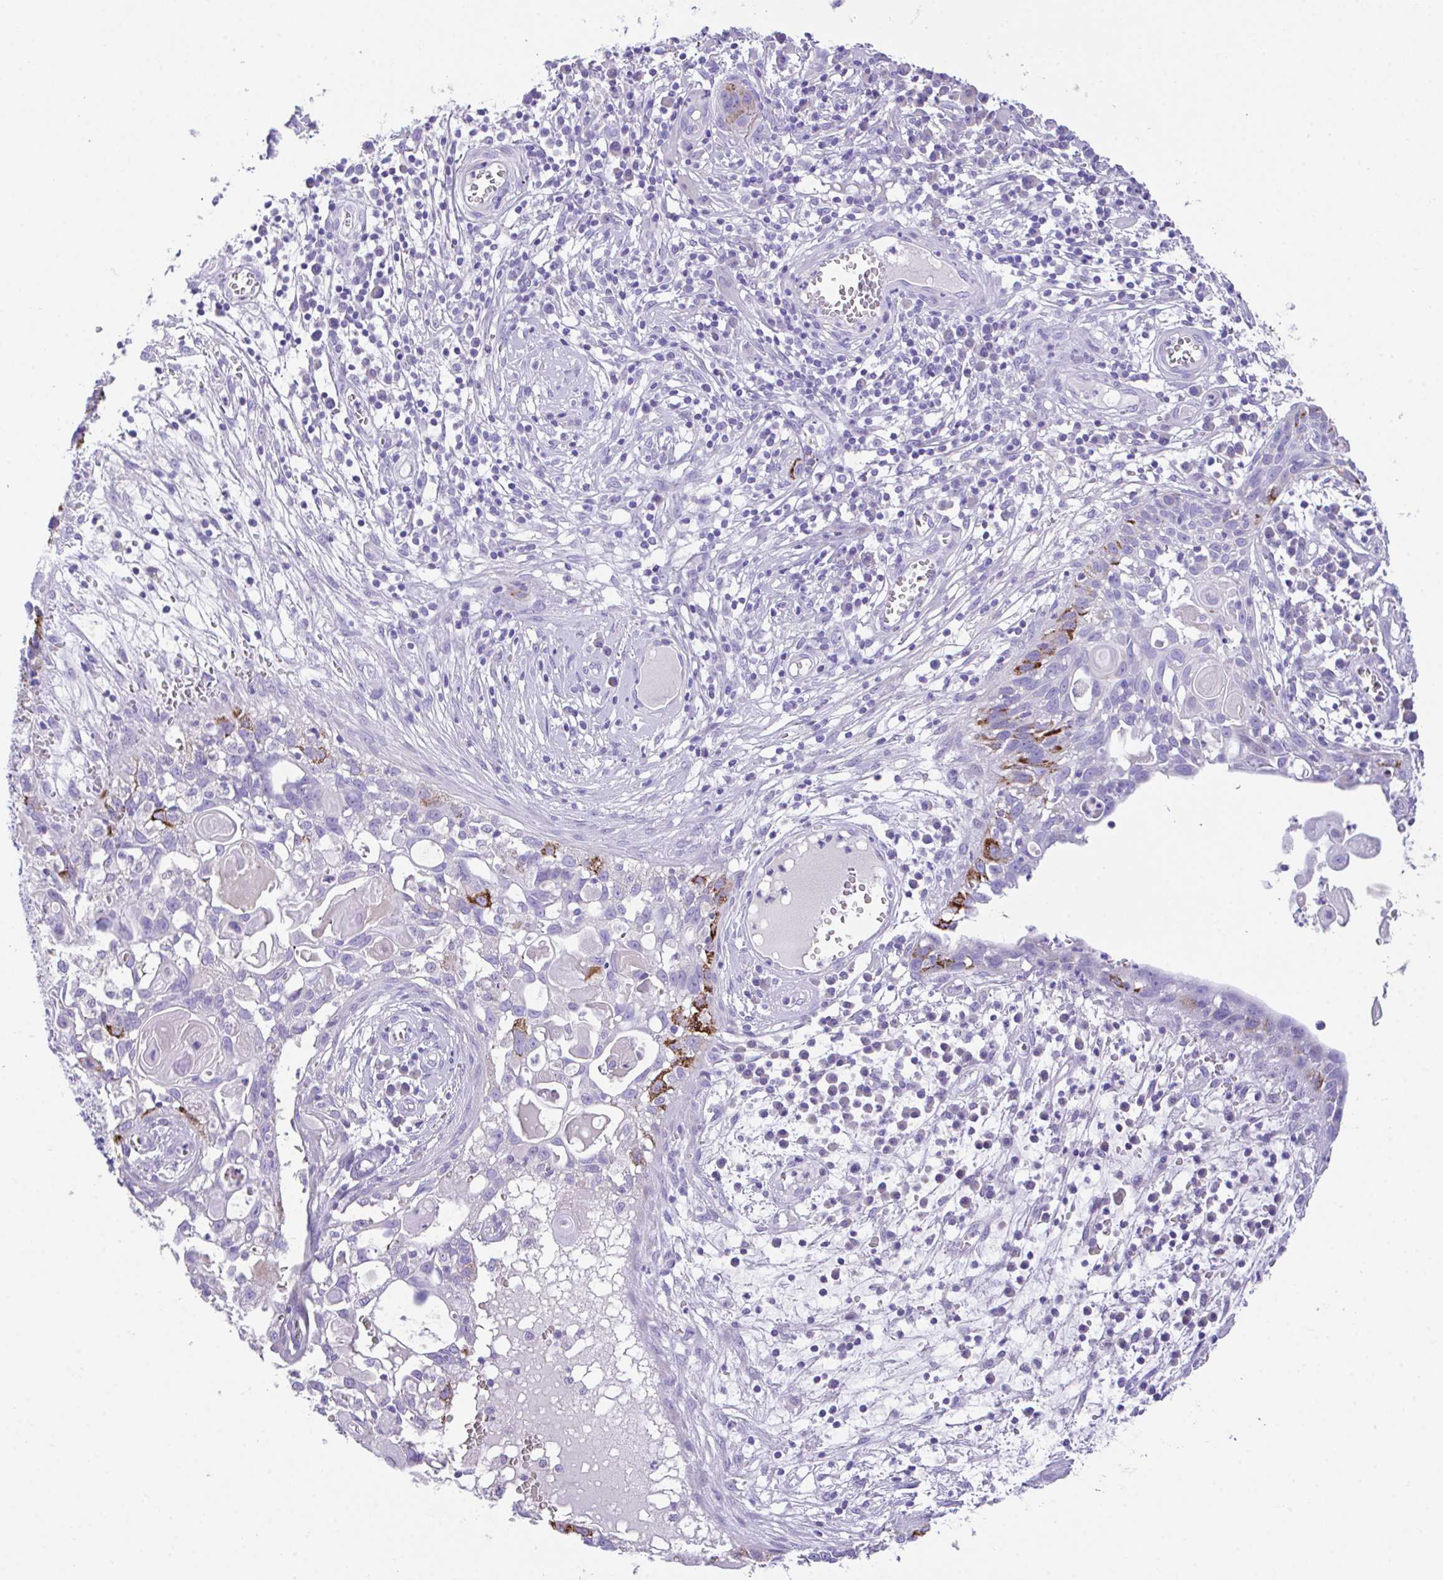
{"staining": {"intensity": "strong", "quantity": "<25%", "location": "cytoplasmic/membranous"}, "tissue": "skin cancer", "cell_type": "Tumor cells", "image_type": "cancer", "snomed": [{"axis": "morphology", "description": "Squamous cell carcinoma, NOS"}, {"axis": "topography", "description": "Skin"}, {"axis": "topography", "description": "Vulva"}], "caption": "Skin squamous cell carcinoma stained for a protein shows strong cytoplasmic/membranous positivity in tumor cells. (DAB IHC, brown staining for protein, blue staining for nuclei).", "gene": "SLC16A6", "patient": {"sex": "female", "age": 83}}